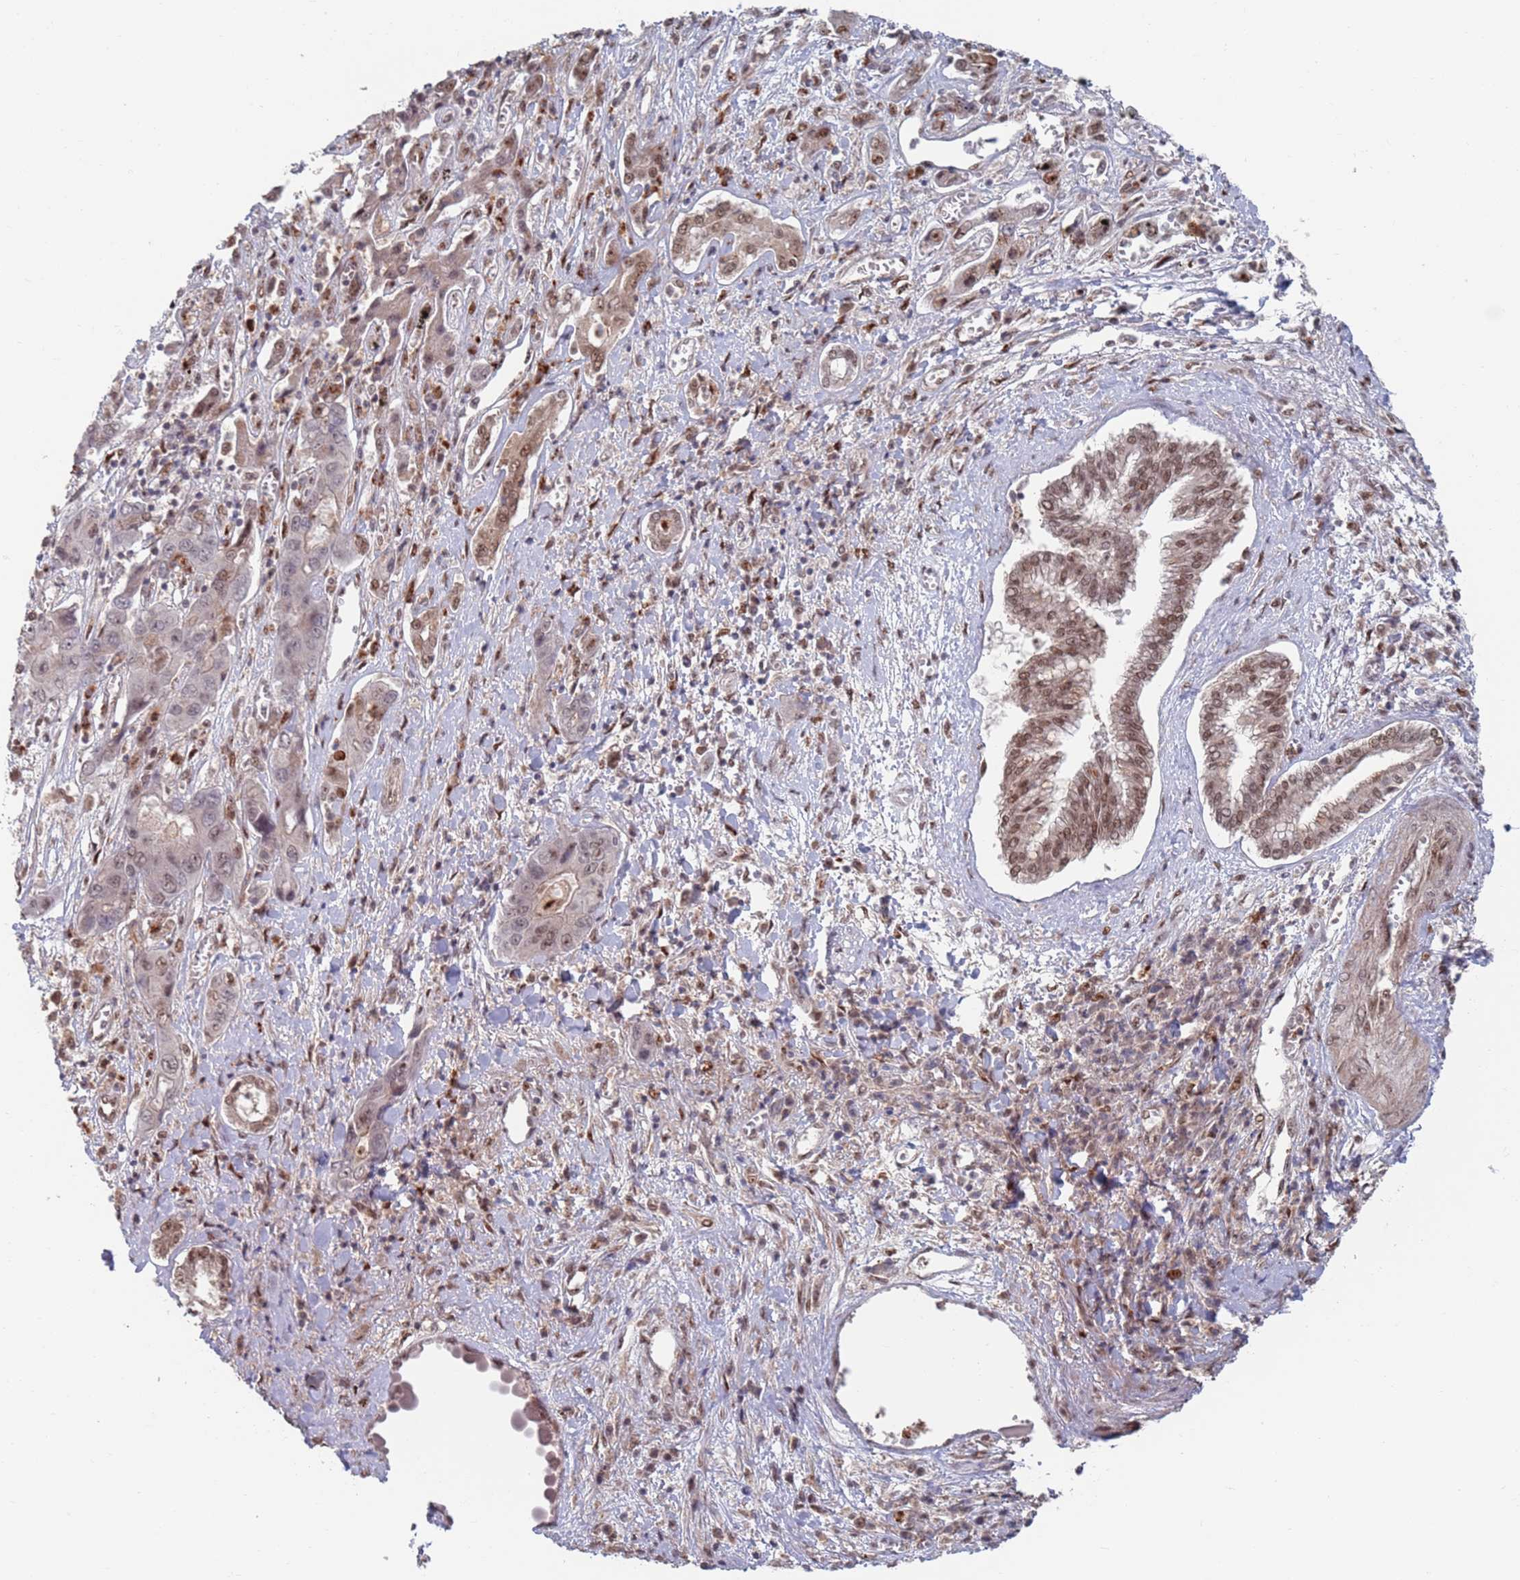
{"staining": {"intensity": "weak", "quantity": "<25%", "location": "nuclear"}, "tissue": "liver cancer", "cell_type": "Tumor cells", "image_type": "cancer", "snomed": [{"axis": "morphology", "description": "Cholangiocarcinoma"}, {"axis": "topography", "description": "Liver"}], "caption": "Immunohistochemical staining of liver cancer demonstrates no significant staining in tumor cells.", "gene": "RPP25", "patient": {"sex": "male", "age": 67}}